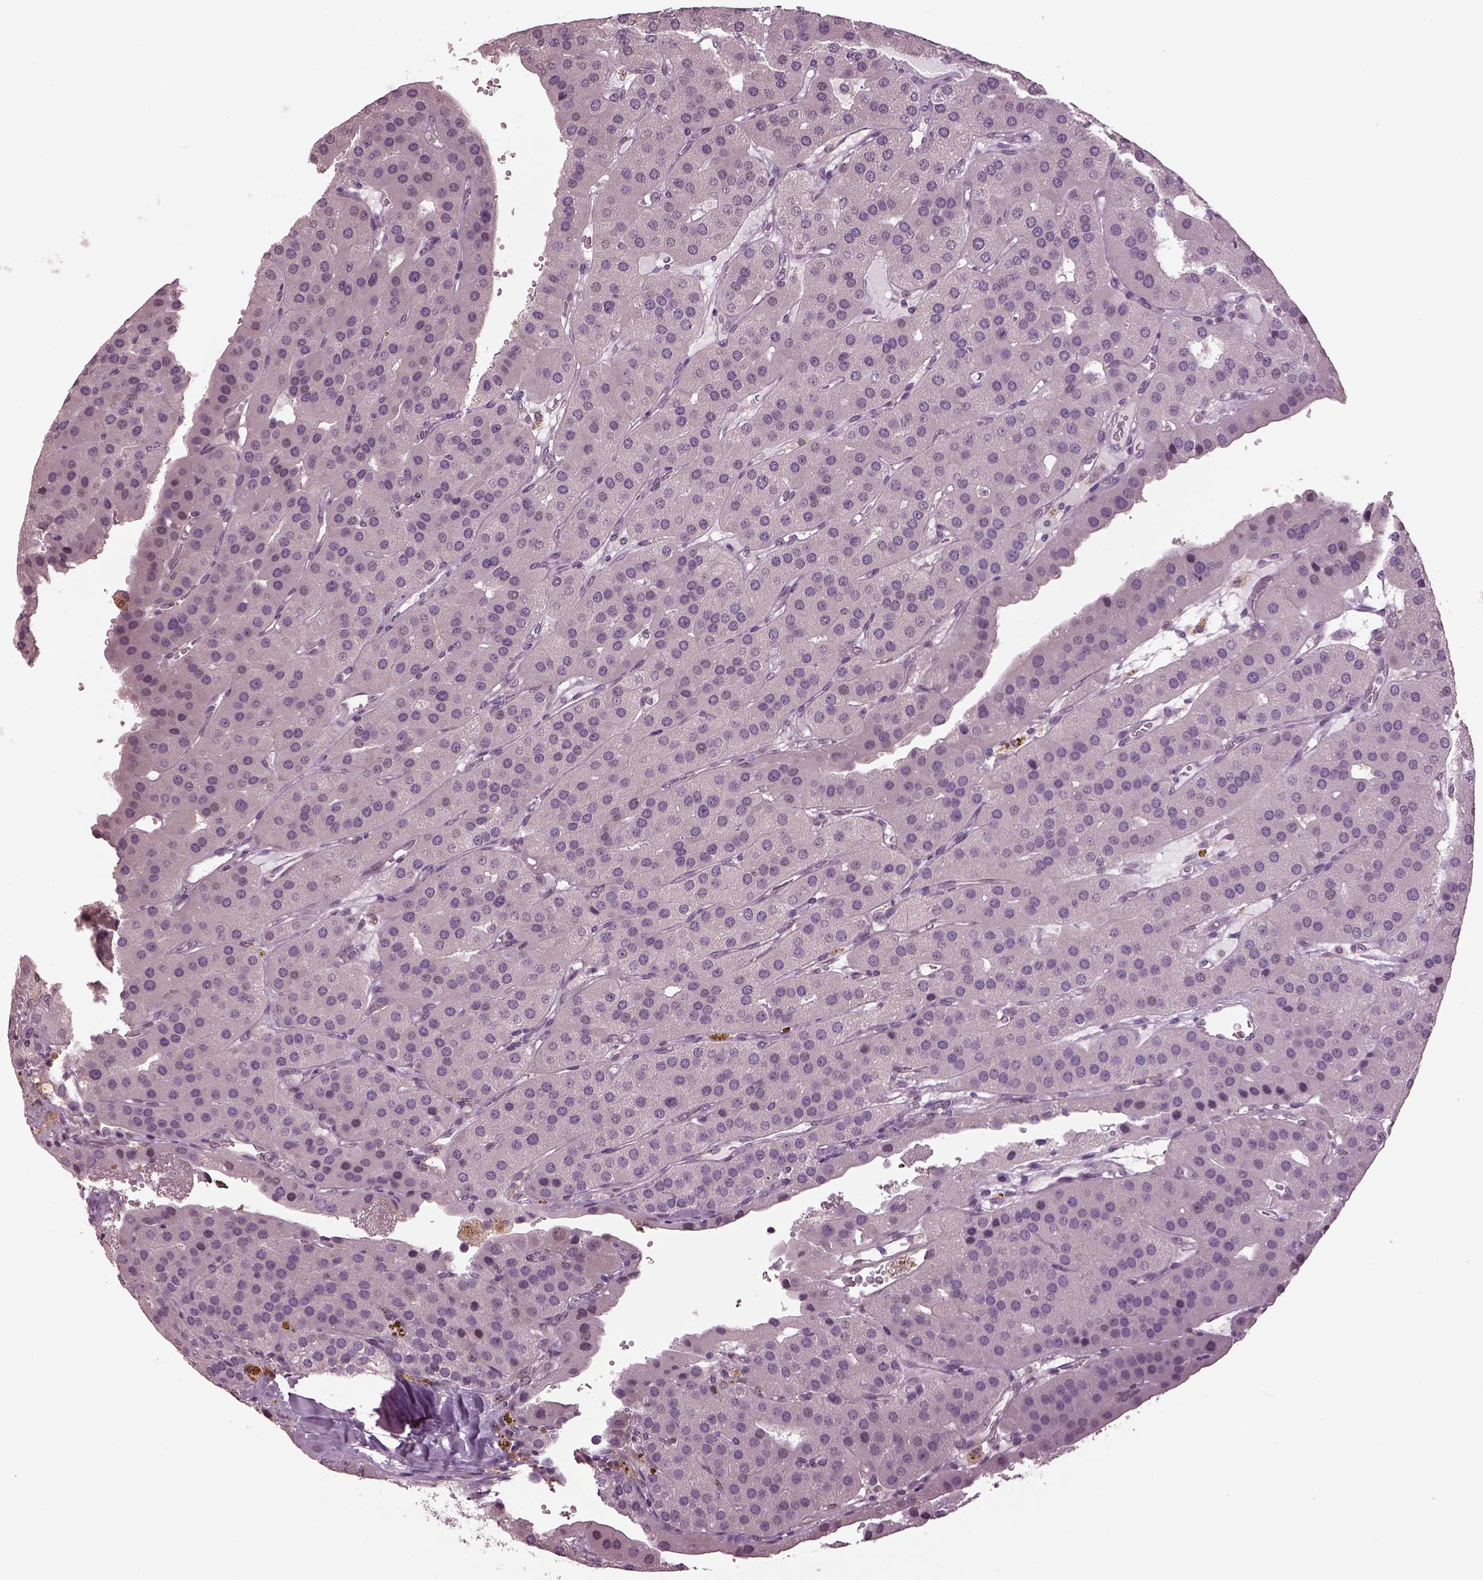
{"staining": {"intensity": "negative", "quantity": "none", "location": "none"}, "tissue": "parathyroid gland", "cell_type": "Glandular cells", "image_type": "normal", "snomed": [{"axis": "morphology", "description": "Normal tissue, NOS"}, {"axis": "morphology", "description": "Adenoma, NOS"}, {"axis": "topography", "description": "Parathyroid gland"}], "caption": "Immunohistochemistry image of unremarkable parathyroid gland: human parathyroid gland stained with DAB (3,3'-diaminobenzidine) reveals no significant protein positivity in glandular cells.", "gene": "GAL", "patient": {"sex": "female", "age": 86}}